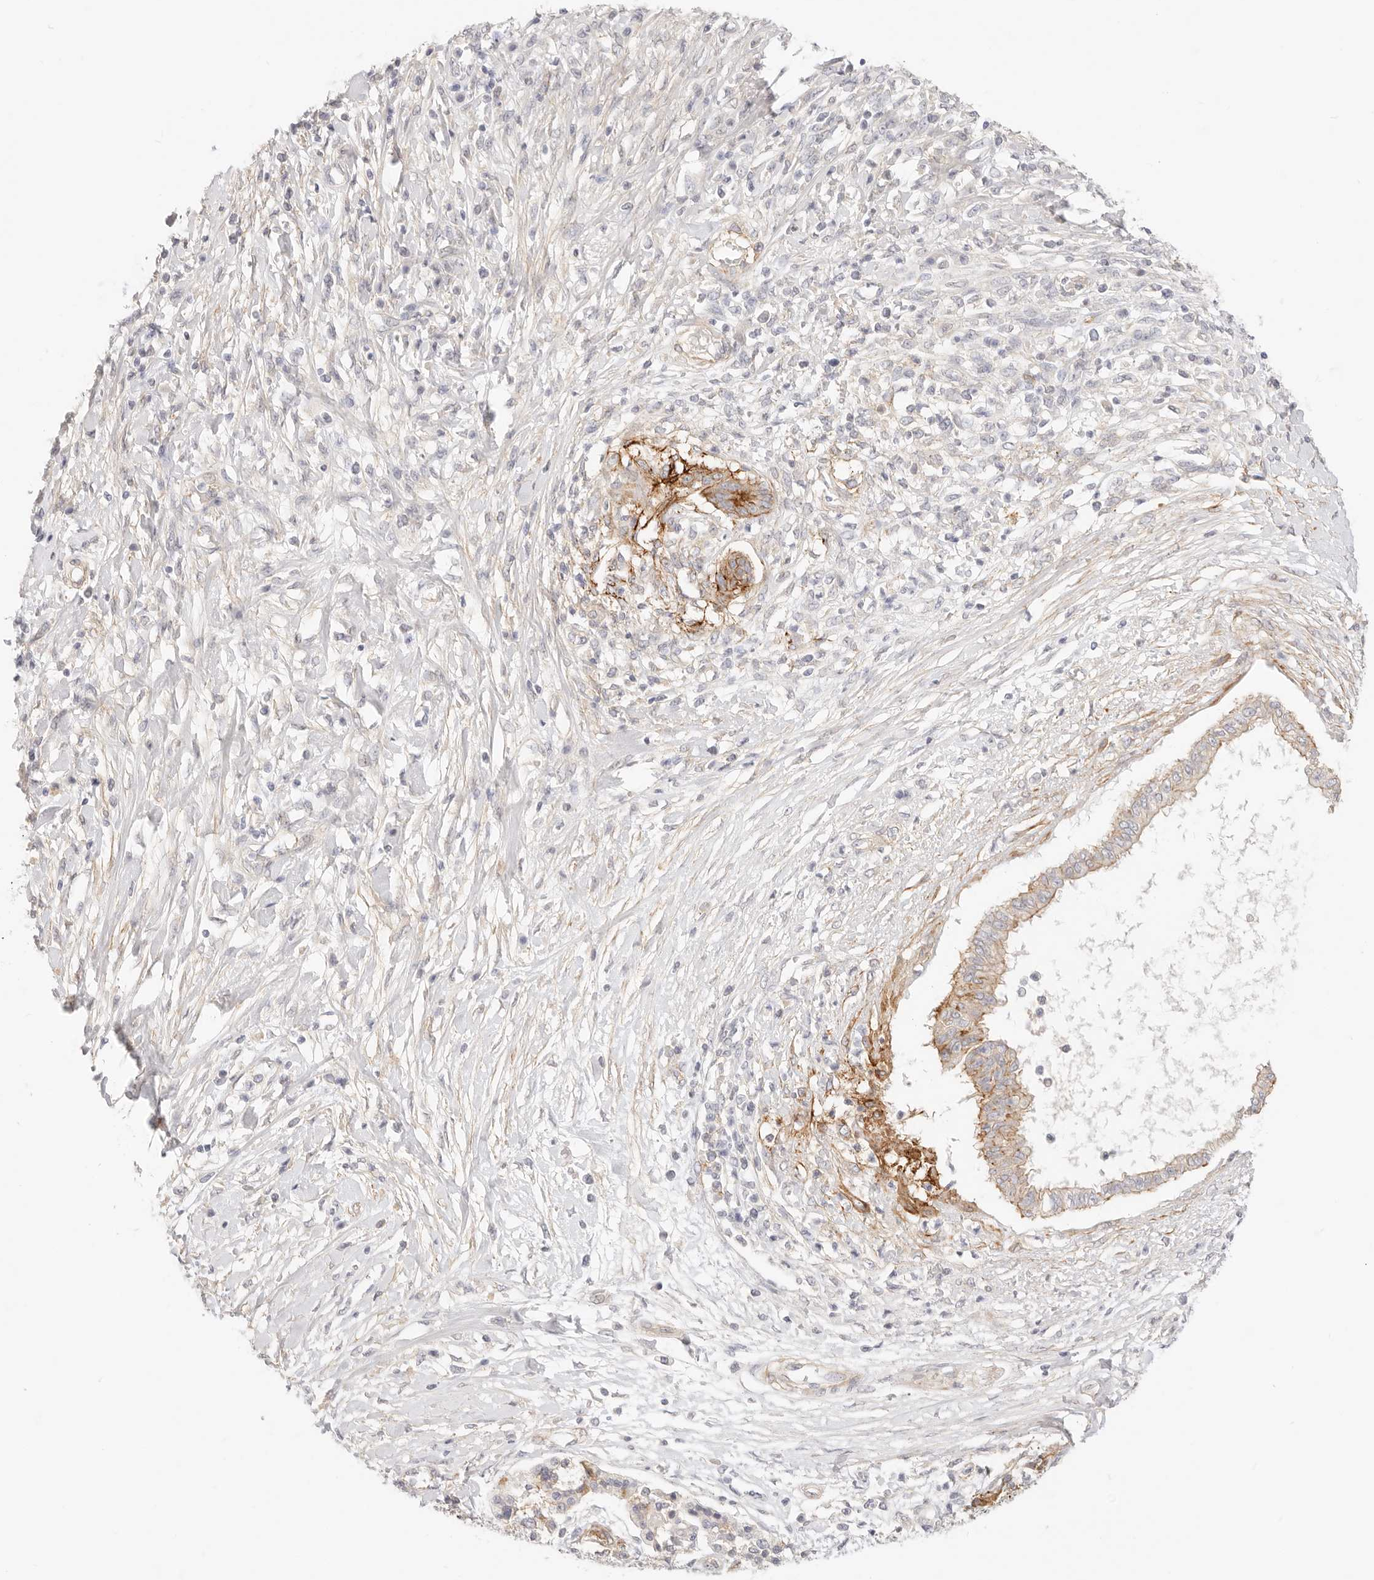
{"staining": {"intensity": "weak", "quantity": "25%-75%", "location": "cytoplasmic/membranous"}, "tissue": "pancreatic cancer", "cell_type": "Tumor cells", "image_type": "cancer", "snomed": [{"axis": "morphology", "description": "Adenocarcinoma, NOS"}, {"axis": "topography", "description": "Pancreas"}], "caption": "Immunohistochemistry histopathology image of adenocarcinoma (pancreatic) stained for a protein (brown), which reveals low levels of weak cytoplasmic/membranous positivity in about 25%-75% of tumor cells.", "gene": "UBXN10", "patient": {"sex": "female", "age": 56}}